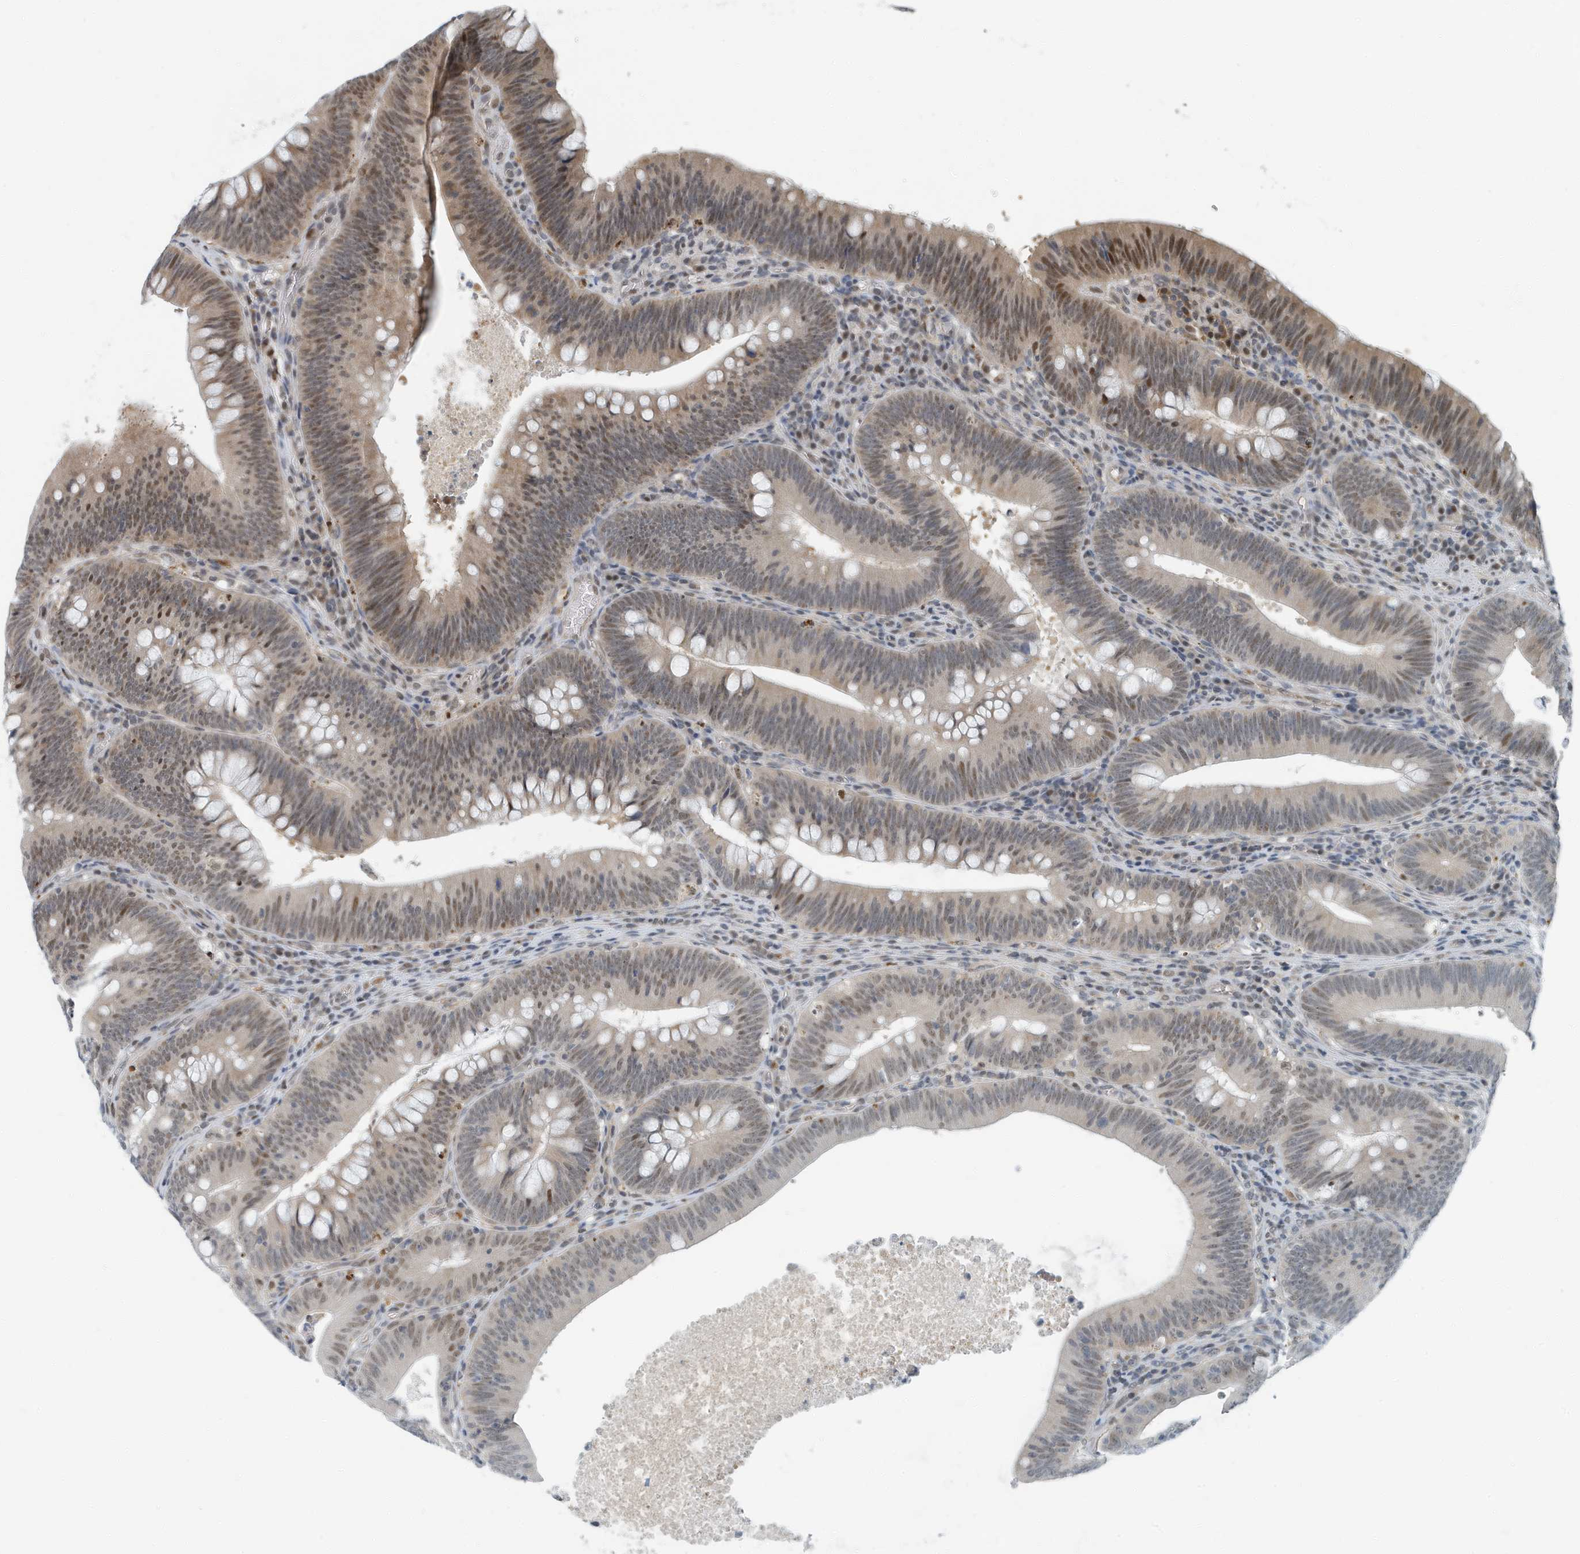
{"staining": {"intensity": "moderate", "quantity": "25%-75%", "location": "cytoplasmic/membranous,nuclear"}, "tissue": "colorectal cancer", "cell_type": "Tumor cells", "image_type": "cancer", "snomed": [{"axis": "morphology", "description": "Normal tissue, NOS"}, {"axis": "topography", "description": "Colon"}], "caption": "An IHC histopathology image of tumor tissue is shown. Protein staining in brown highlights moderate cytoplasmic/membranous and nuclear positivity in colorectal cancer within tumor cells.", "gene": "KIF15", "patient": {"sex": "female", "age": 82}}